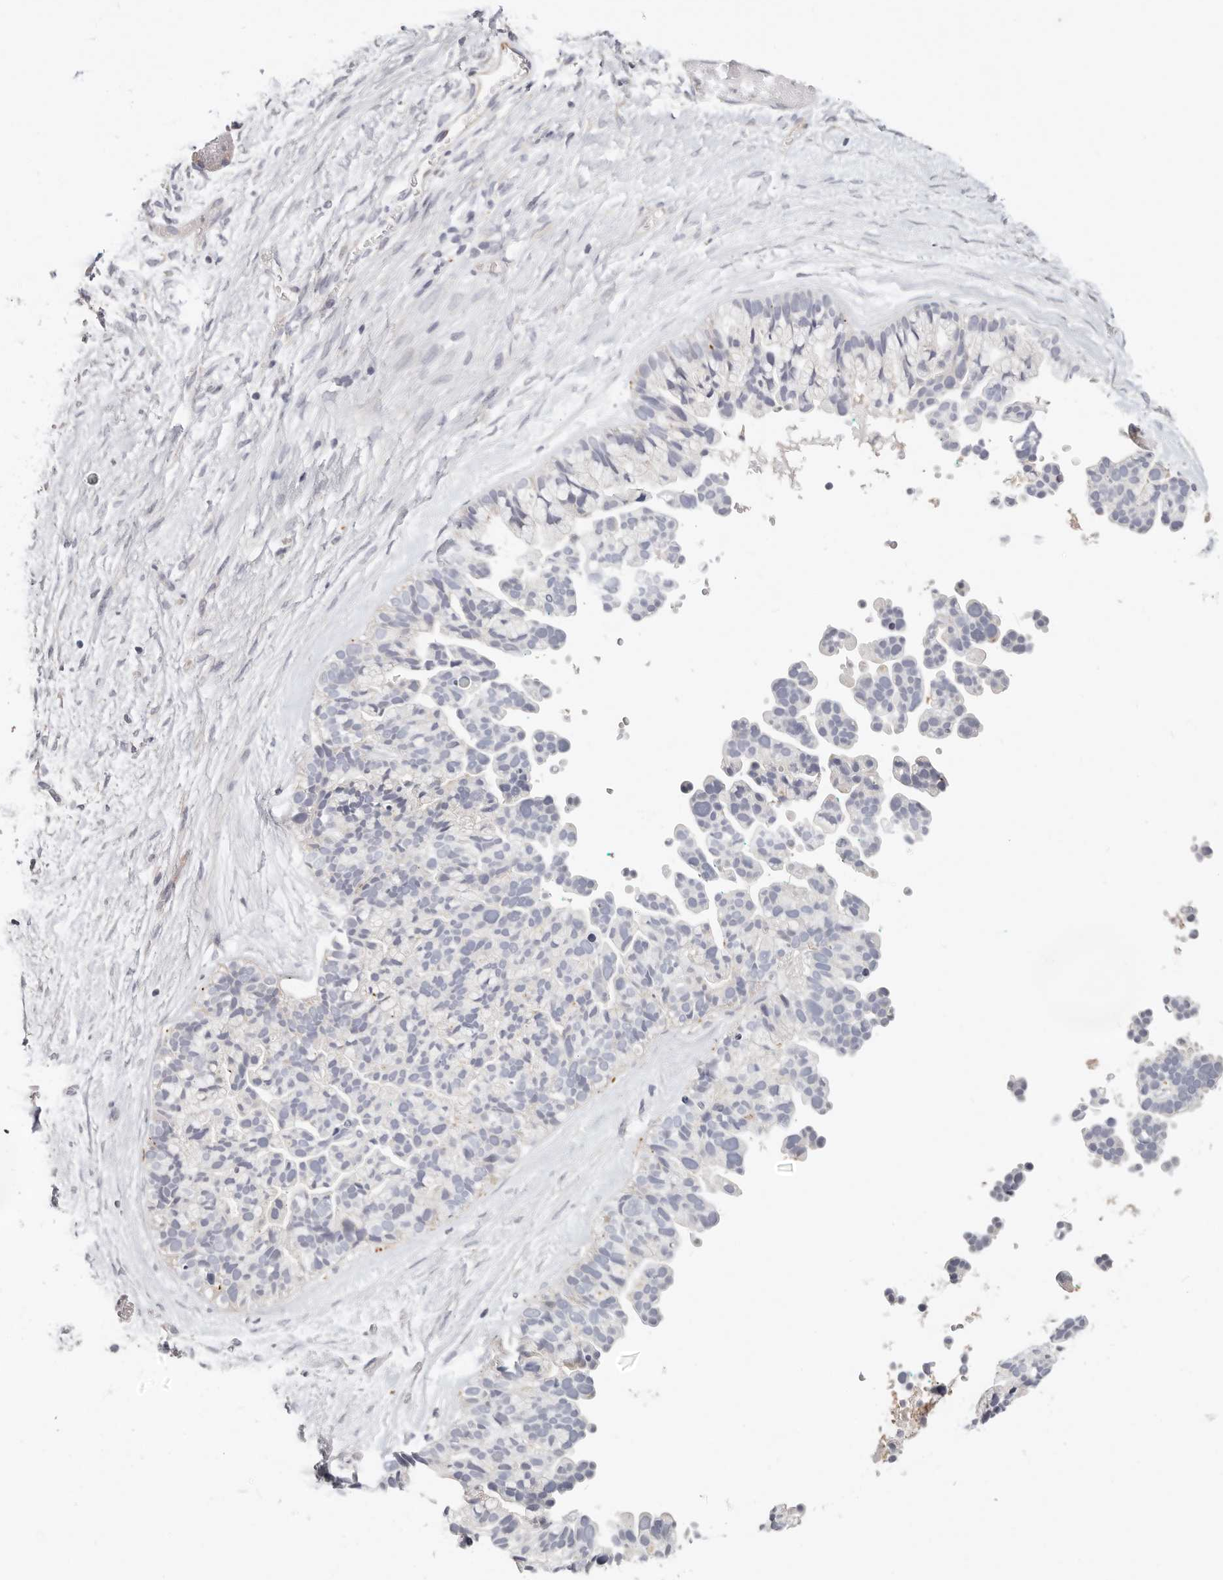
{"staining": {"intensity": "negative", "quantity": "none", "location": "none"}, "tissue": "ovarian cancer", "cell_type": "Tumor cells", "image_type": "cancer", "snomed": [{"axis": "morphology", "description": "Cystadenocarcinoma, serous, NOS"}, {"axis": "topography", "description": "Ovary"}], "caption": "Immunohistochemical staining of ovarian cancer (serous cystadenocarcinoma) shows no significant staining in tumor cells.", "gene": "ZRANB1", "patient": {"sex": "female", "age": 56}}